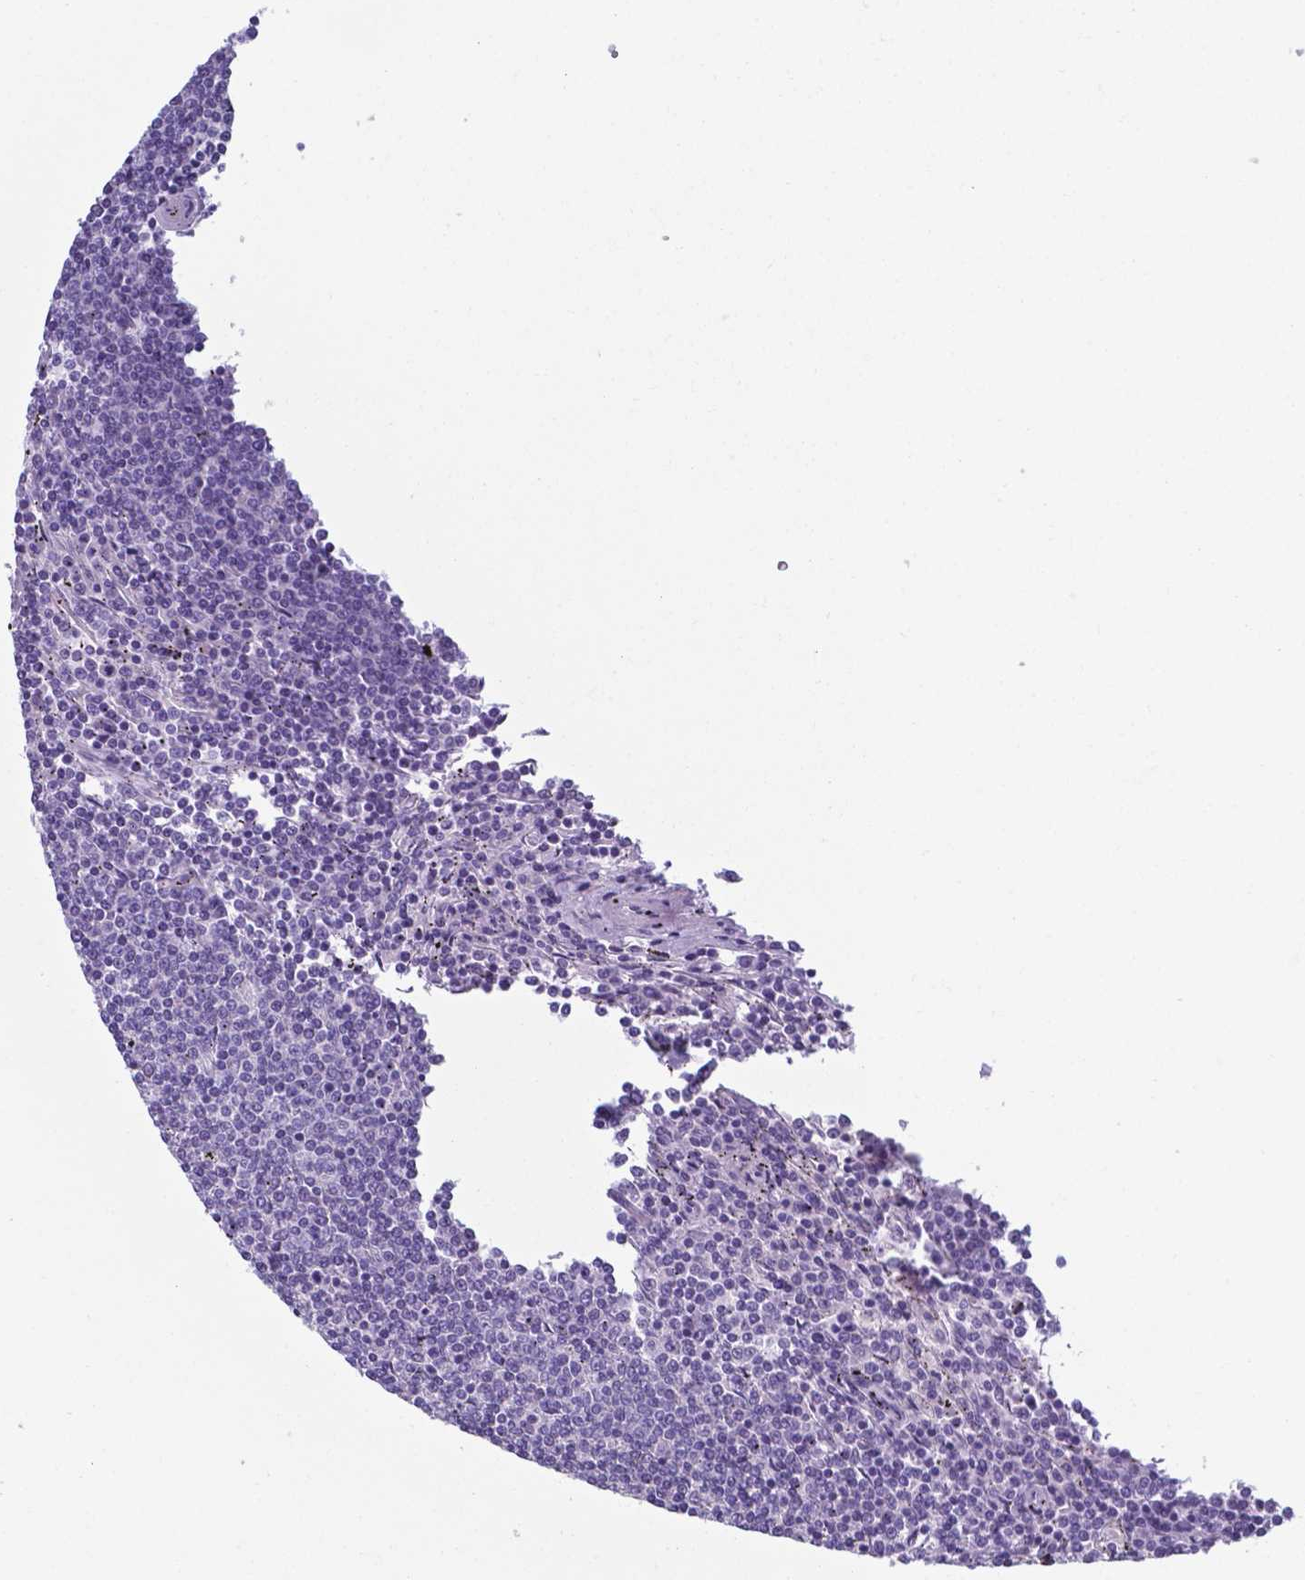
{"staining": {"intensity": "negative", "quantity": "none", "location": "none"}, "tissue": "lymphoma", "cell_type": "Tumor cells", "image_type": "cancer", "snomed": [{"axis": "morphology", "description": "Malignant lymphoma, non-Hodgkin's type, Low grade"}, {"axis": "topography", "description": "Spleen"}], "caption": "Image shows no protein positivity in tumor cells of low-grade malignant lymphoma, non-Hodgkin's type tissue.", "gene": "AP5B1", "patient": {"sex": "female", "age": 50}}